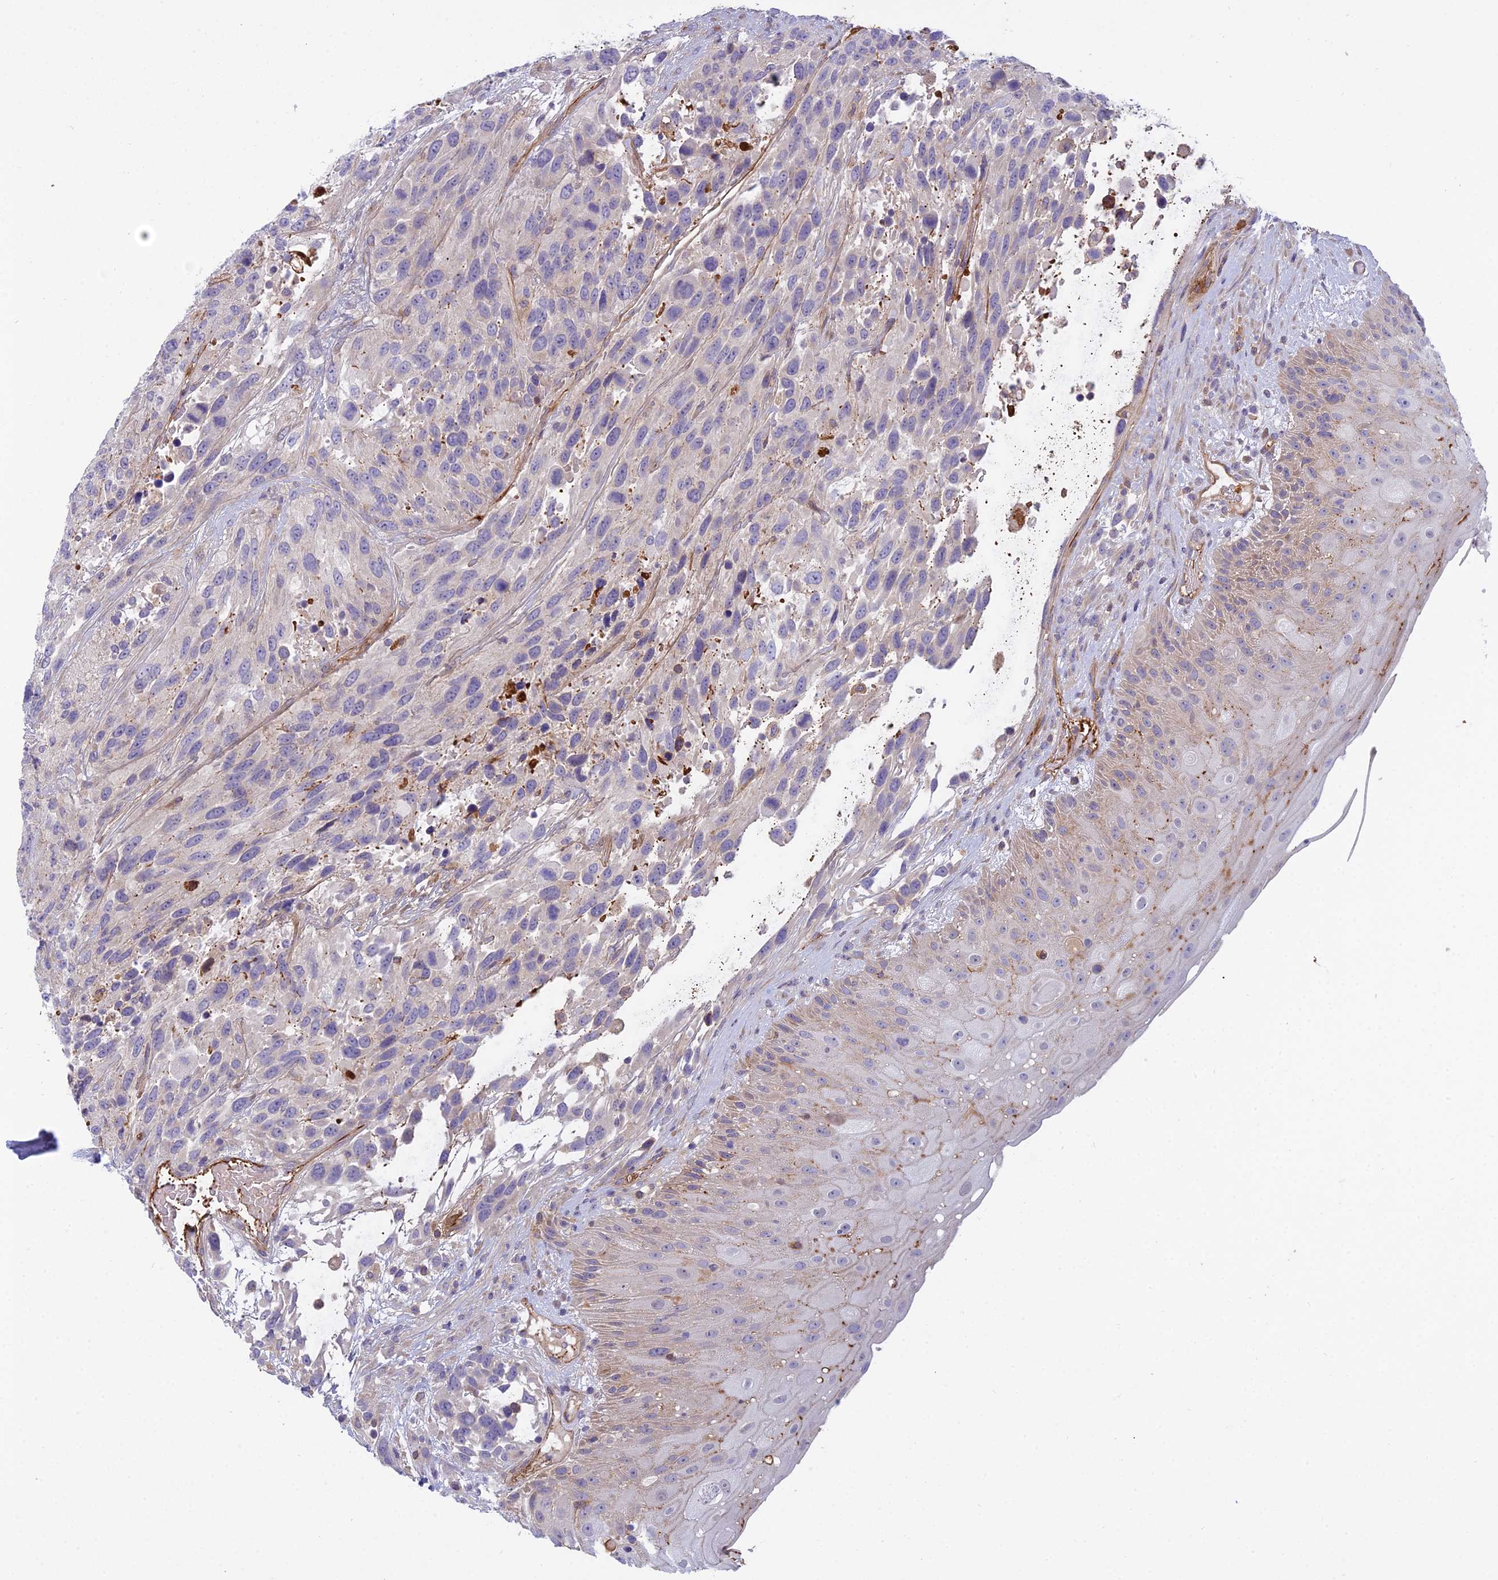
{"staining": {"intensity": "negative", "quantity": "none", "location": "none"}, "tissue": "urothelial cancer", "cell_type": "Tumor cells", "image_type": "cancer", "snomed": [{"axis": "morphology", "description": "Urothelial carcinoma, High grade"}, {"axis": "topography", "description": "Urinary bladder"}], "caption": "This micrograph is of urothelial cancer stained with IHC to label a protein in brown with the nuclei are counter-stained blue. There is no positivity in tumor cells. (Immunohistochemistry (ihc), brightfield microscopy, high magnification).", "gene": "DUS2", "patient": {"sex": "female", "age": 70}}